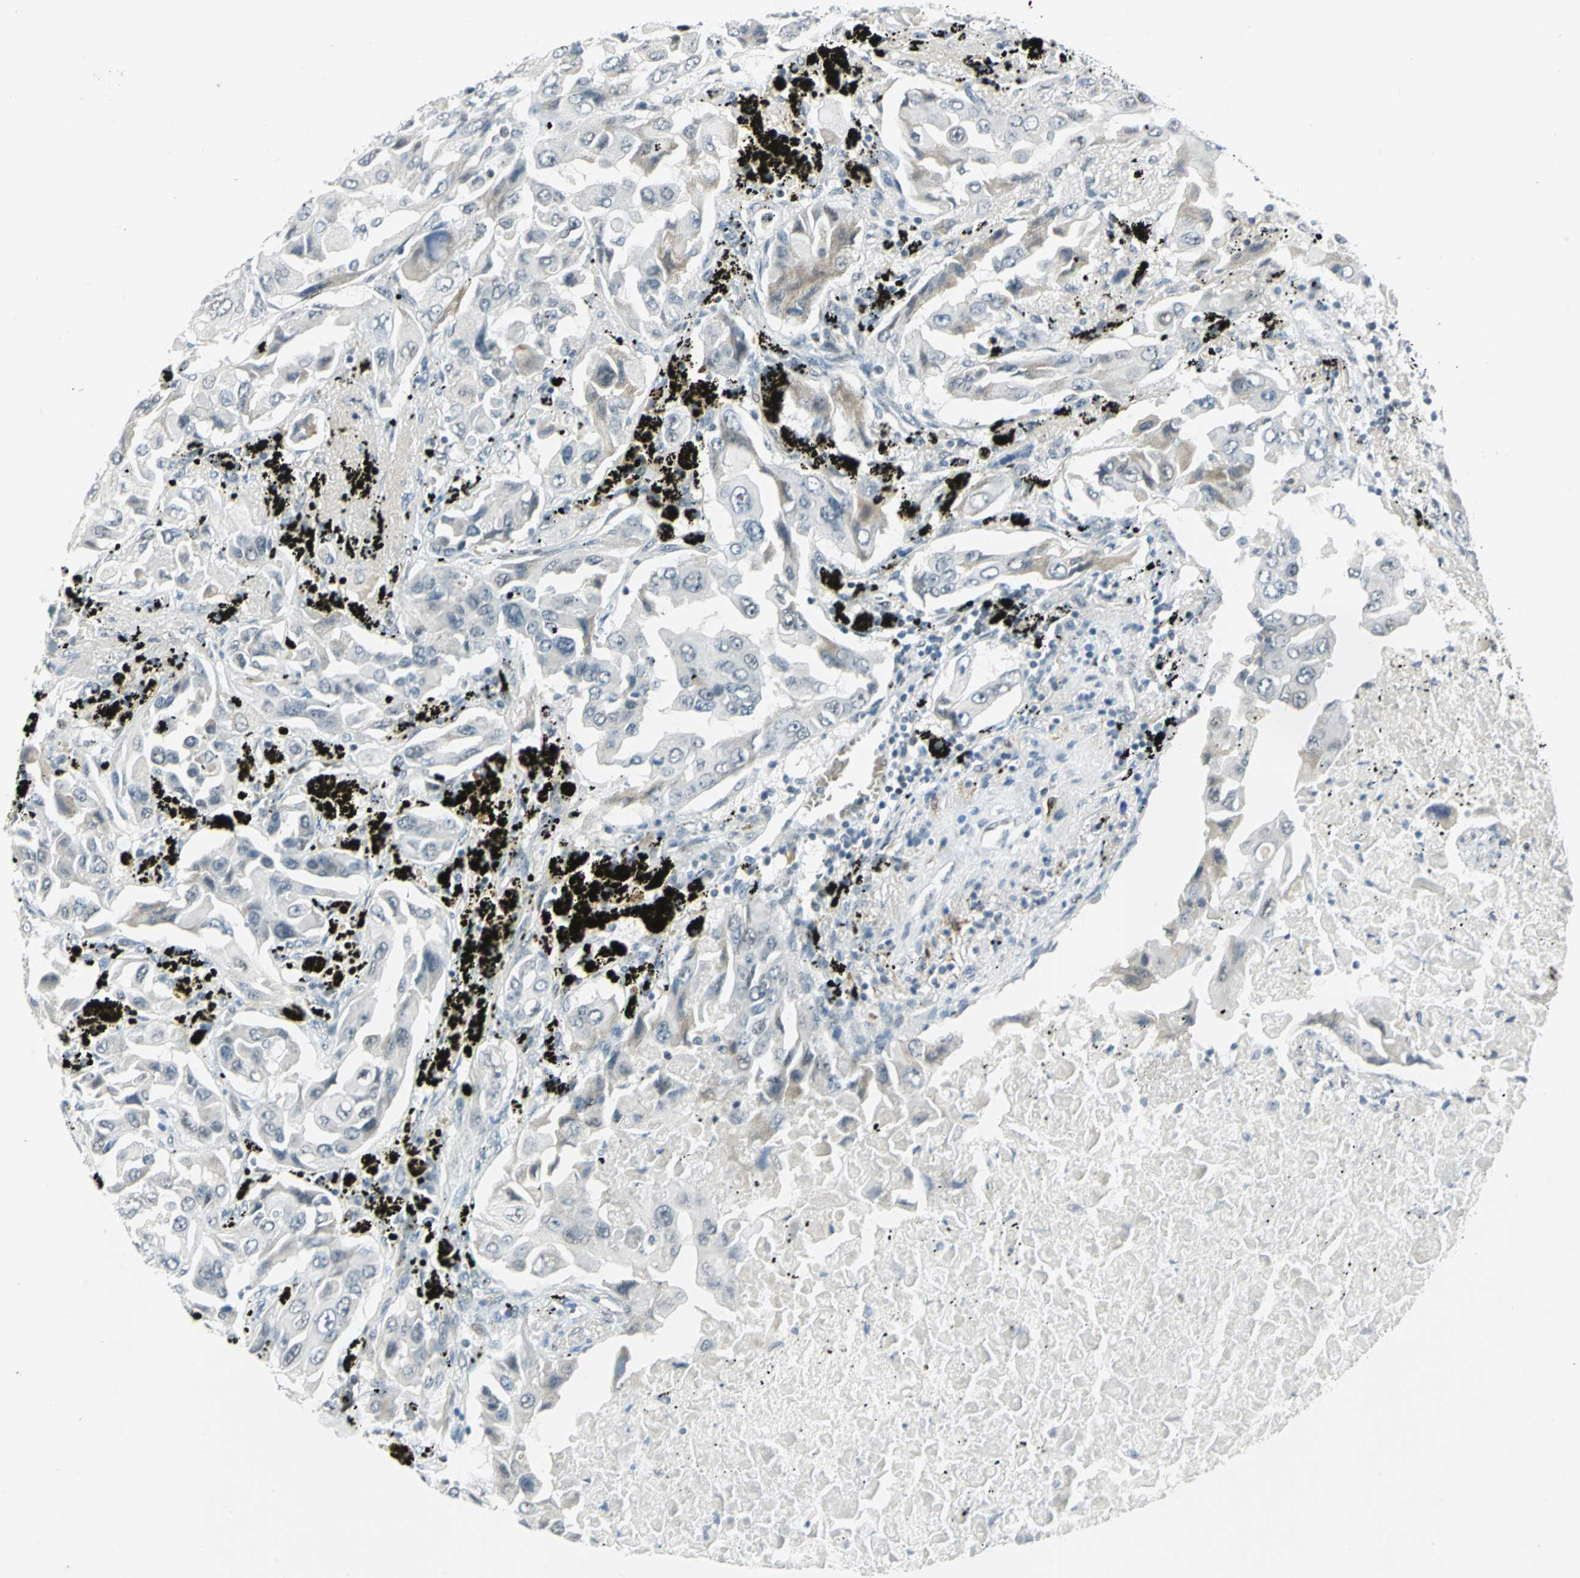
{"staining": {"intensity": "weak", "quantity": "<25%", "location": "cytoplasmic/membranous"}, "tissue": "lung cancer", "cell_type": "Tumor cells", "image_type": "cancer", "snomed": [{"axis": "morphology", "description": "Adenocarcinoma, NOS"}, {"axis": "topography", "description": "Lung"}], "caption": "Immunohistochemical staining of human lung cancer reveals no significant staining in tumor cells.", "gene": "MTMR10", "patient": {"sex": "female", "age": 65}}